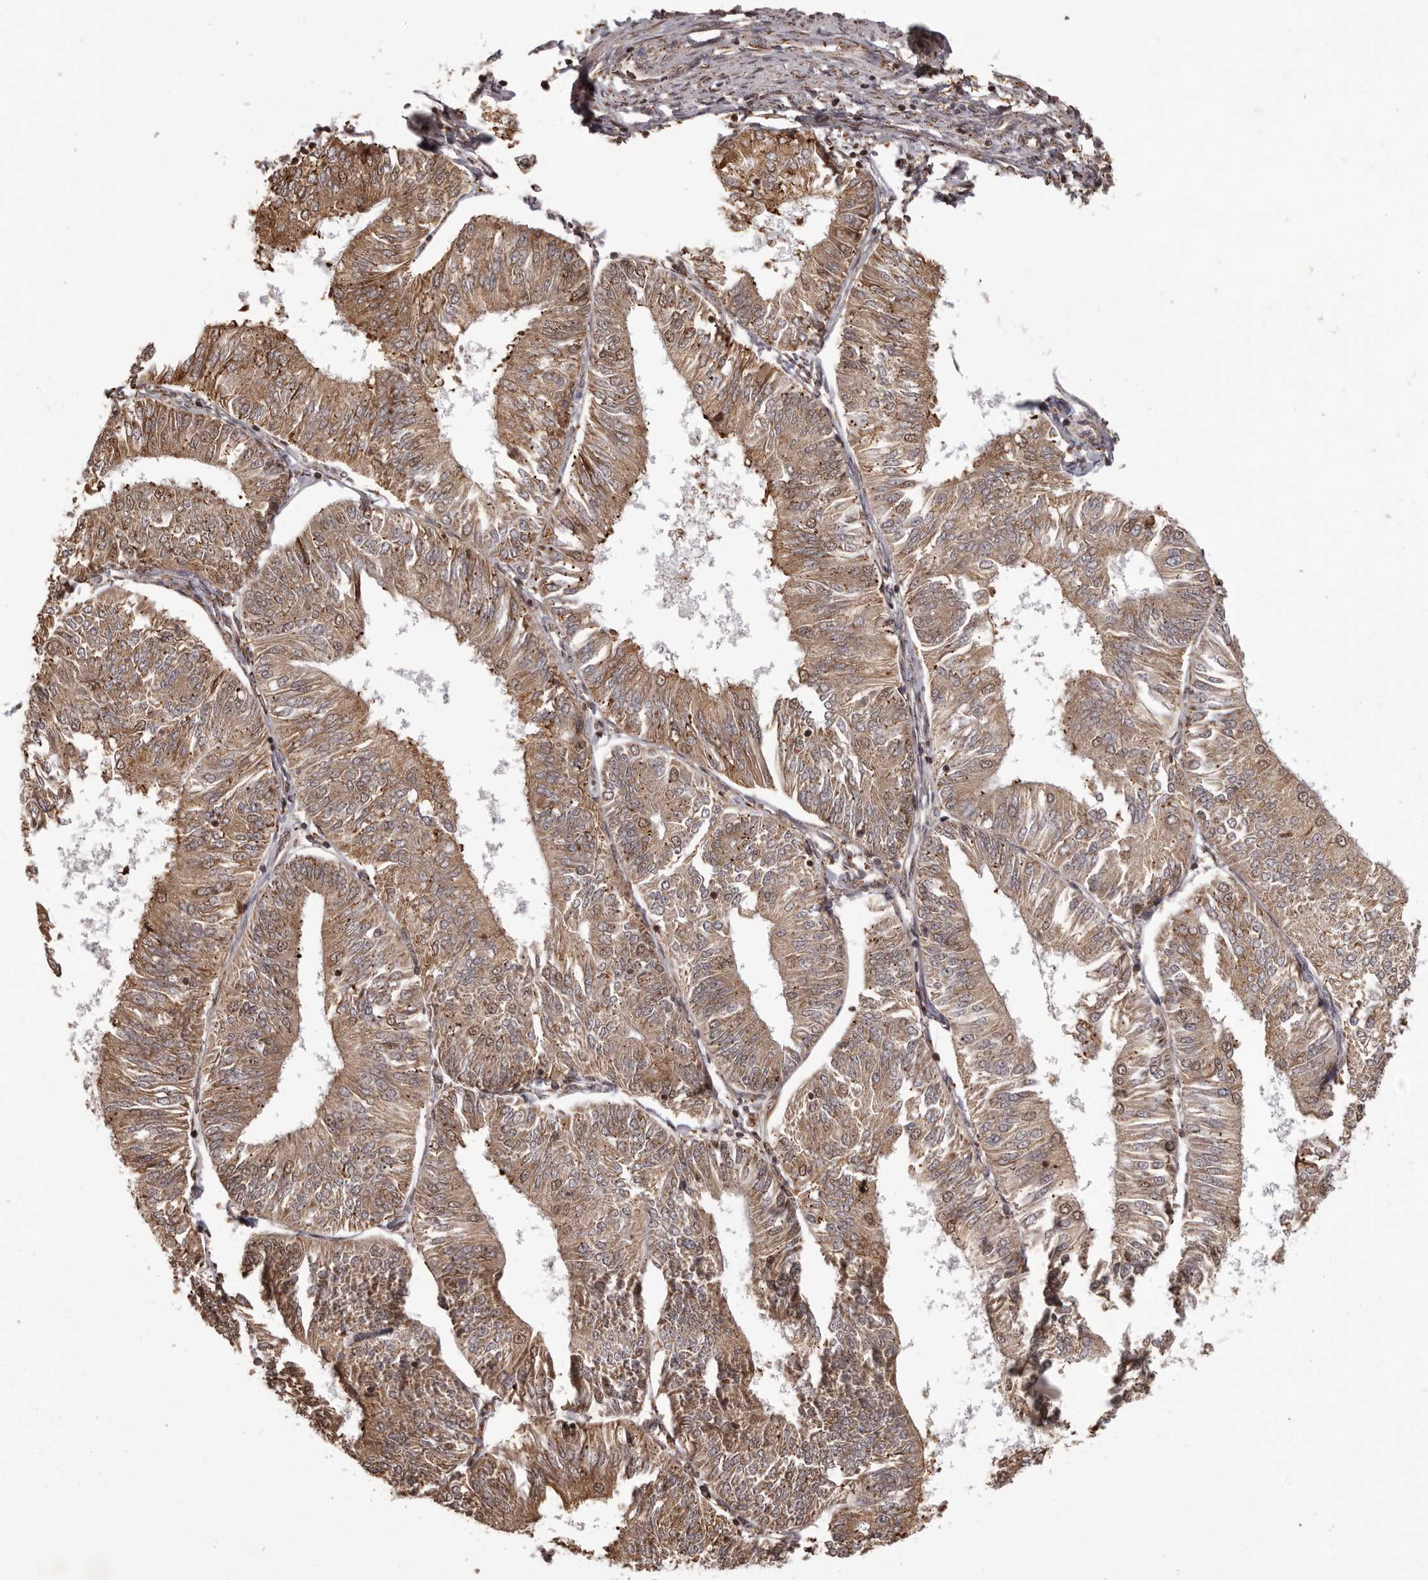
{"staining": {"intensity": "moderate", "quantity": ">75%", "location": "cytoplasmic/membranous"}, "tissue": "endometrial cancer", "cell_type": "Tumor cells", "image_type": "cancer", "snomed": [{"axis": "morphology", "description": "Adenocarcinoma, NOS"}, {"axis": "topography", "description": "Endometrium"}], "caption": "Protein expression analysis of endometrial cancer displays moderate cytoplasmic/membranous positivity in about >75% of tumor cells. (Brightfield microscopy of DAB IHC at high magnification).", "gene": "IL32", "patient": {"sex": "female", "age": 58}}